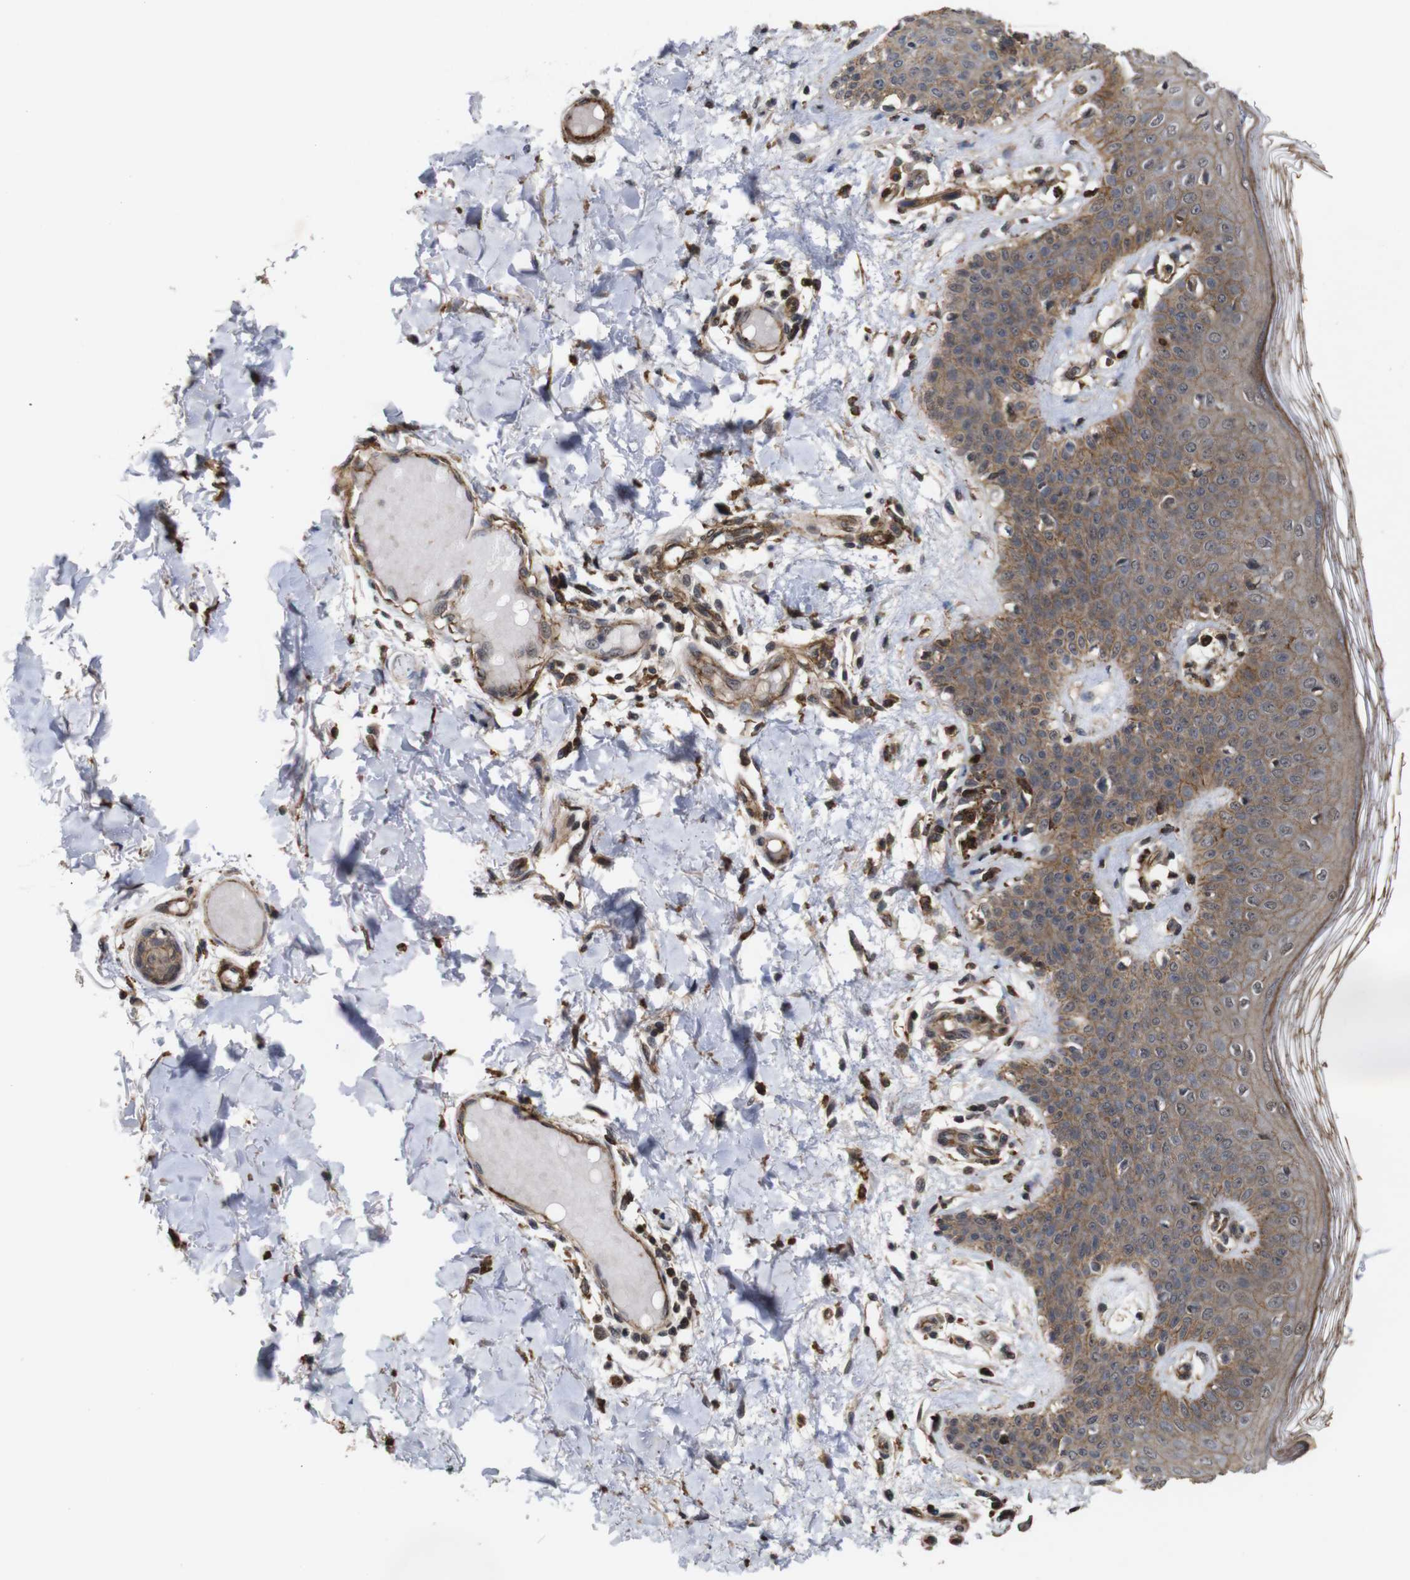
{"staining": {"intensity": "strong", "quantity": "25%-75%", "location": "cytoplasmic/membranous"}, "tissue": "skin", "cell_type": "Fibroblasts", "image_type": "normal", "snomed": [{"axis": "morphology", "description": "Normal tissue, NOS"}, {"axis": "topography", "description": "Skin"}], "caption": "High-power microscopy captured an immunohistochemistry (IHC) image of benign skin, revealing strong cytoplasmic/membranous positivity in about 25%-75% of fibroblasts.", "gene": "NANOS1", "patient": {"sex": "male", "age": 53}}